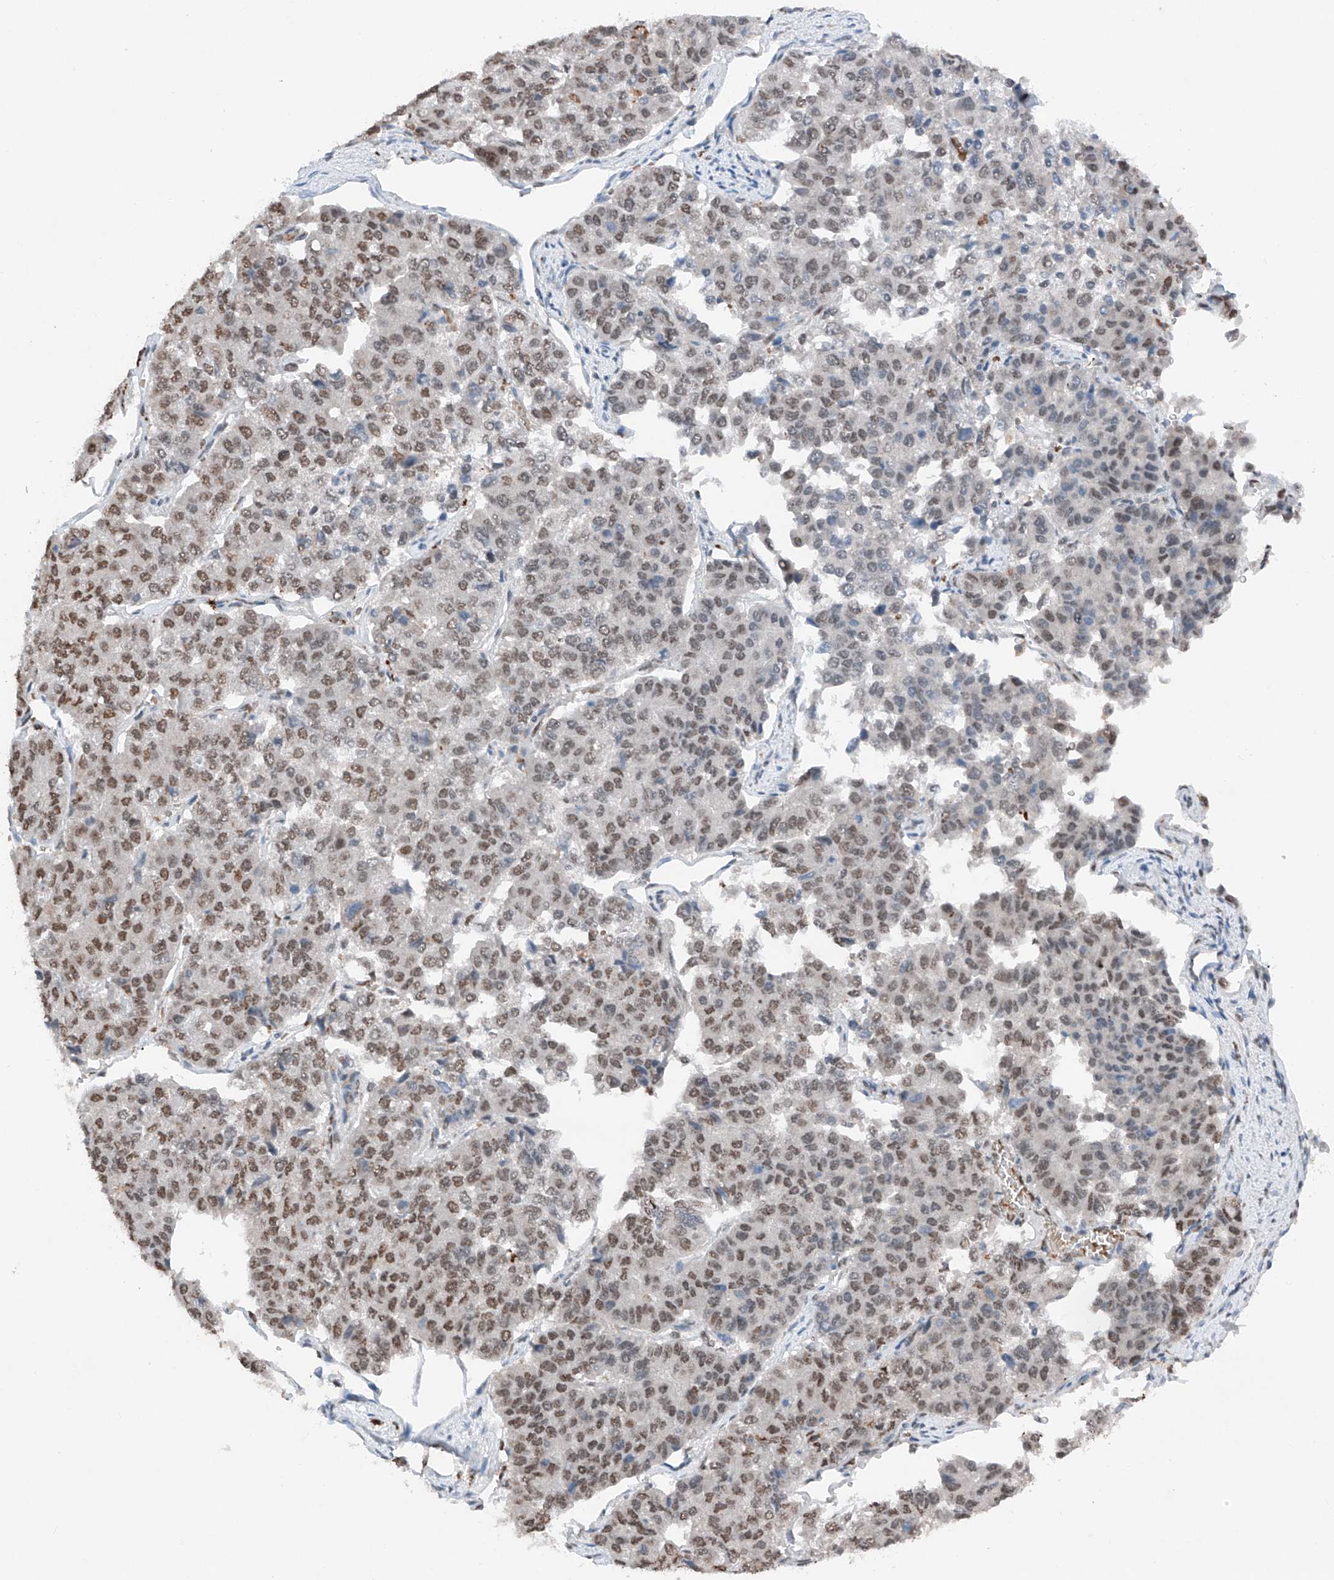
{"staining": {"intensity": "moderate", "quantity": ">75%", "location": "nuclear"}, "tissue": "pancreatic cancer", "cell_type": "Tumor cells", "image_type": "cancer", "snomed": [{"axis": "morphology", "description": "Adenocarcinoma, NOS"}, {"axis": "topography", "description": "Pancreas"}], "caption": "Pancreatic adenocarcinoma was stained to show a protein in brown. There is medium levels of moderate nuclear staining in approximately >75% of tumor cells.", "gene": "TBX4", "patient": {"sex": "male", "age": 50}}